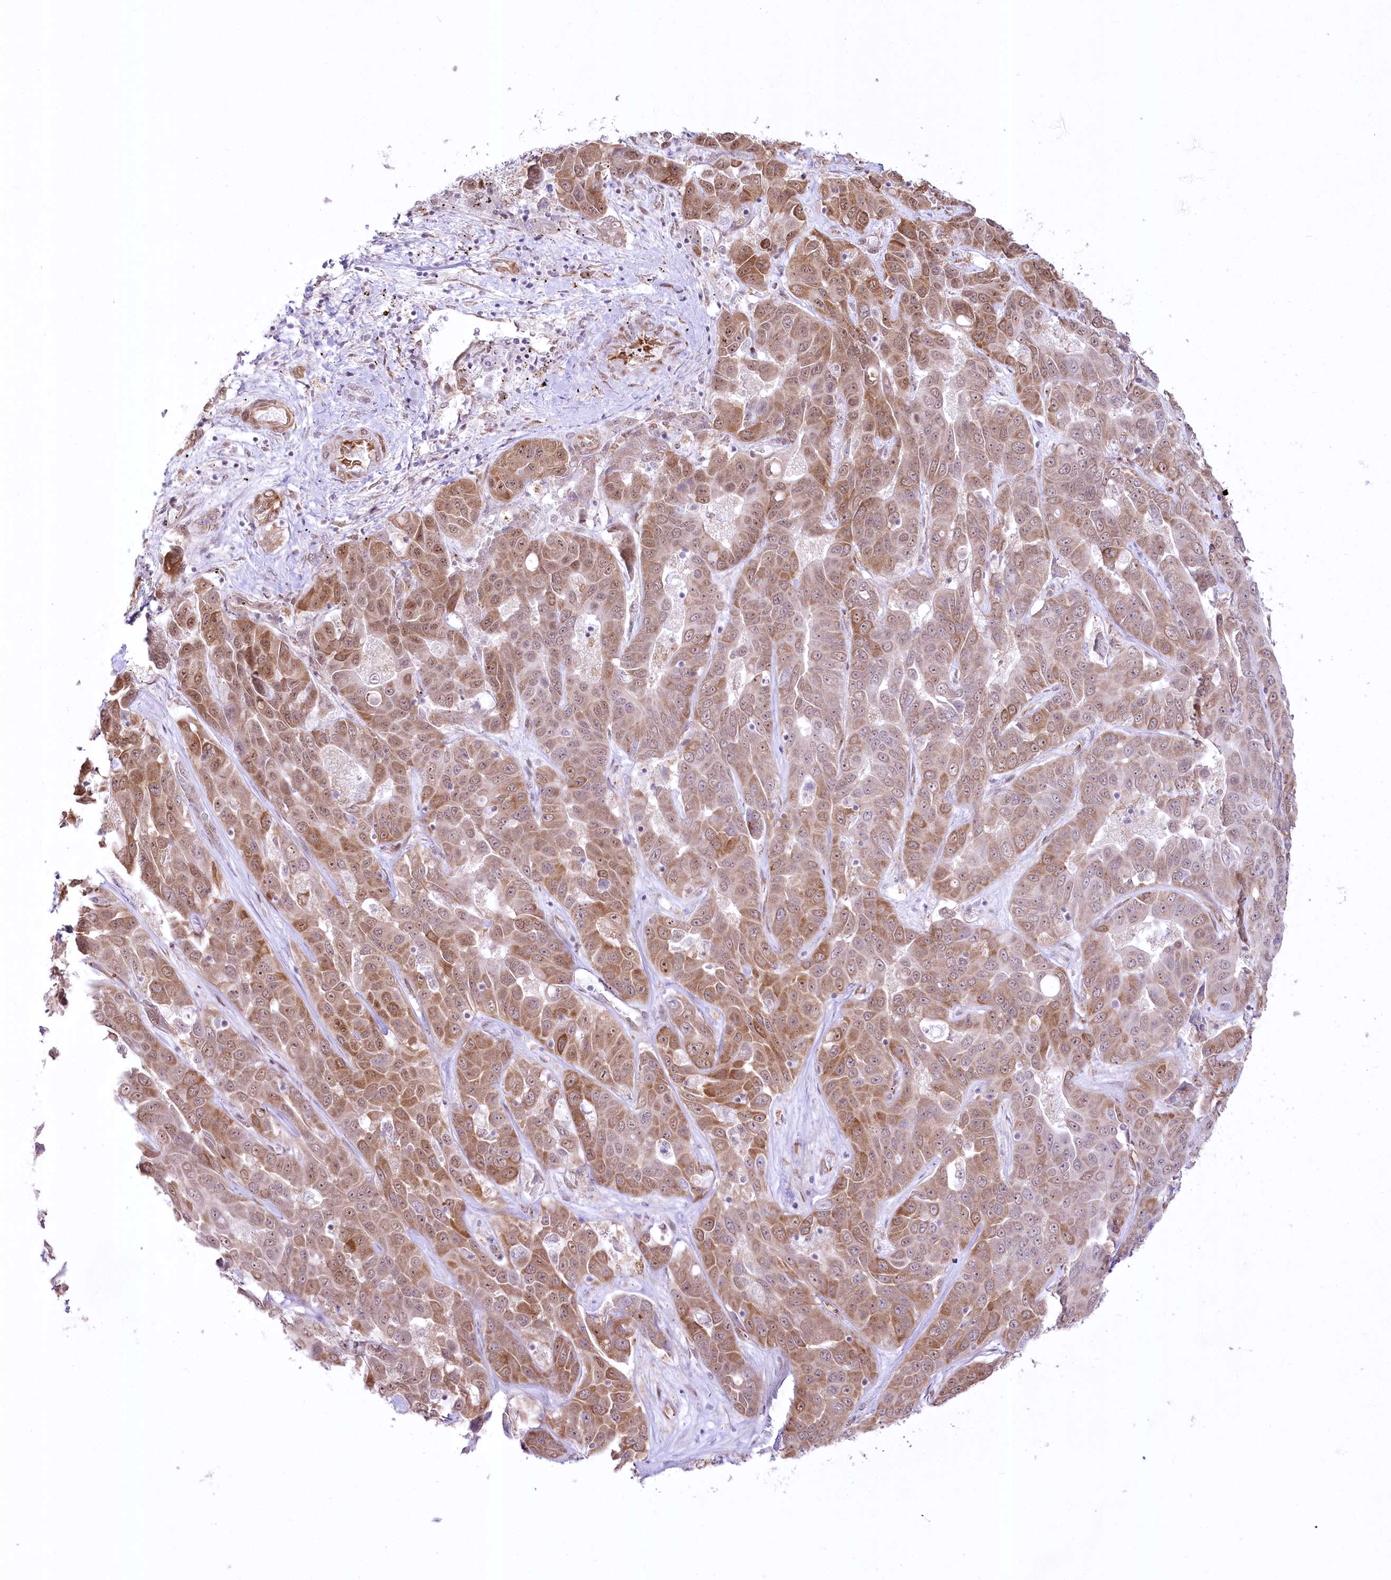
{"staining": {"intensity": "moderate", "quantity": ">75%", "location": "cytoplasmic/membranous,nuclear"}, "tissue": "liver cancer", "cell_type": "Tumor cells", "image_type": "cancer", "snomed": [{"axis": "morphology", "description": "Cholangiocarcinoma"}, {"axis": "topography", "description": "Liver"}], "caption": "Immunohistochemical staining of liver cholangiocarcinoma displays medium levels of moderate cytoplasmic/membranous and nuclear positivity in about >75% of tumor cells.", "gene": "YBX3", "patient": {"sex": "female", "age": 52}}